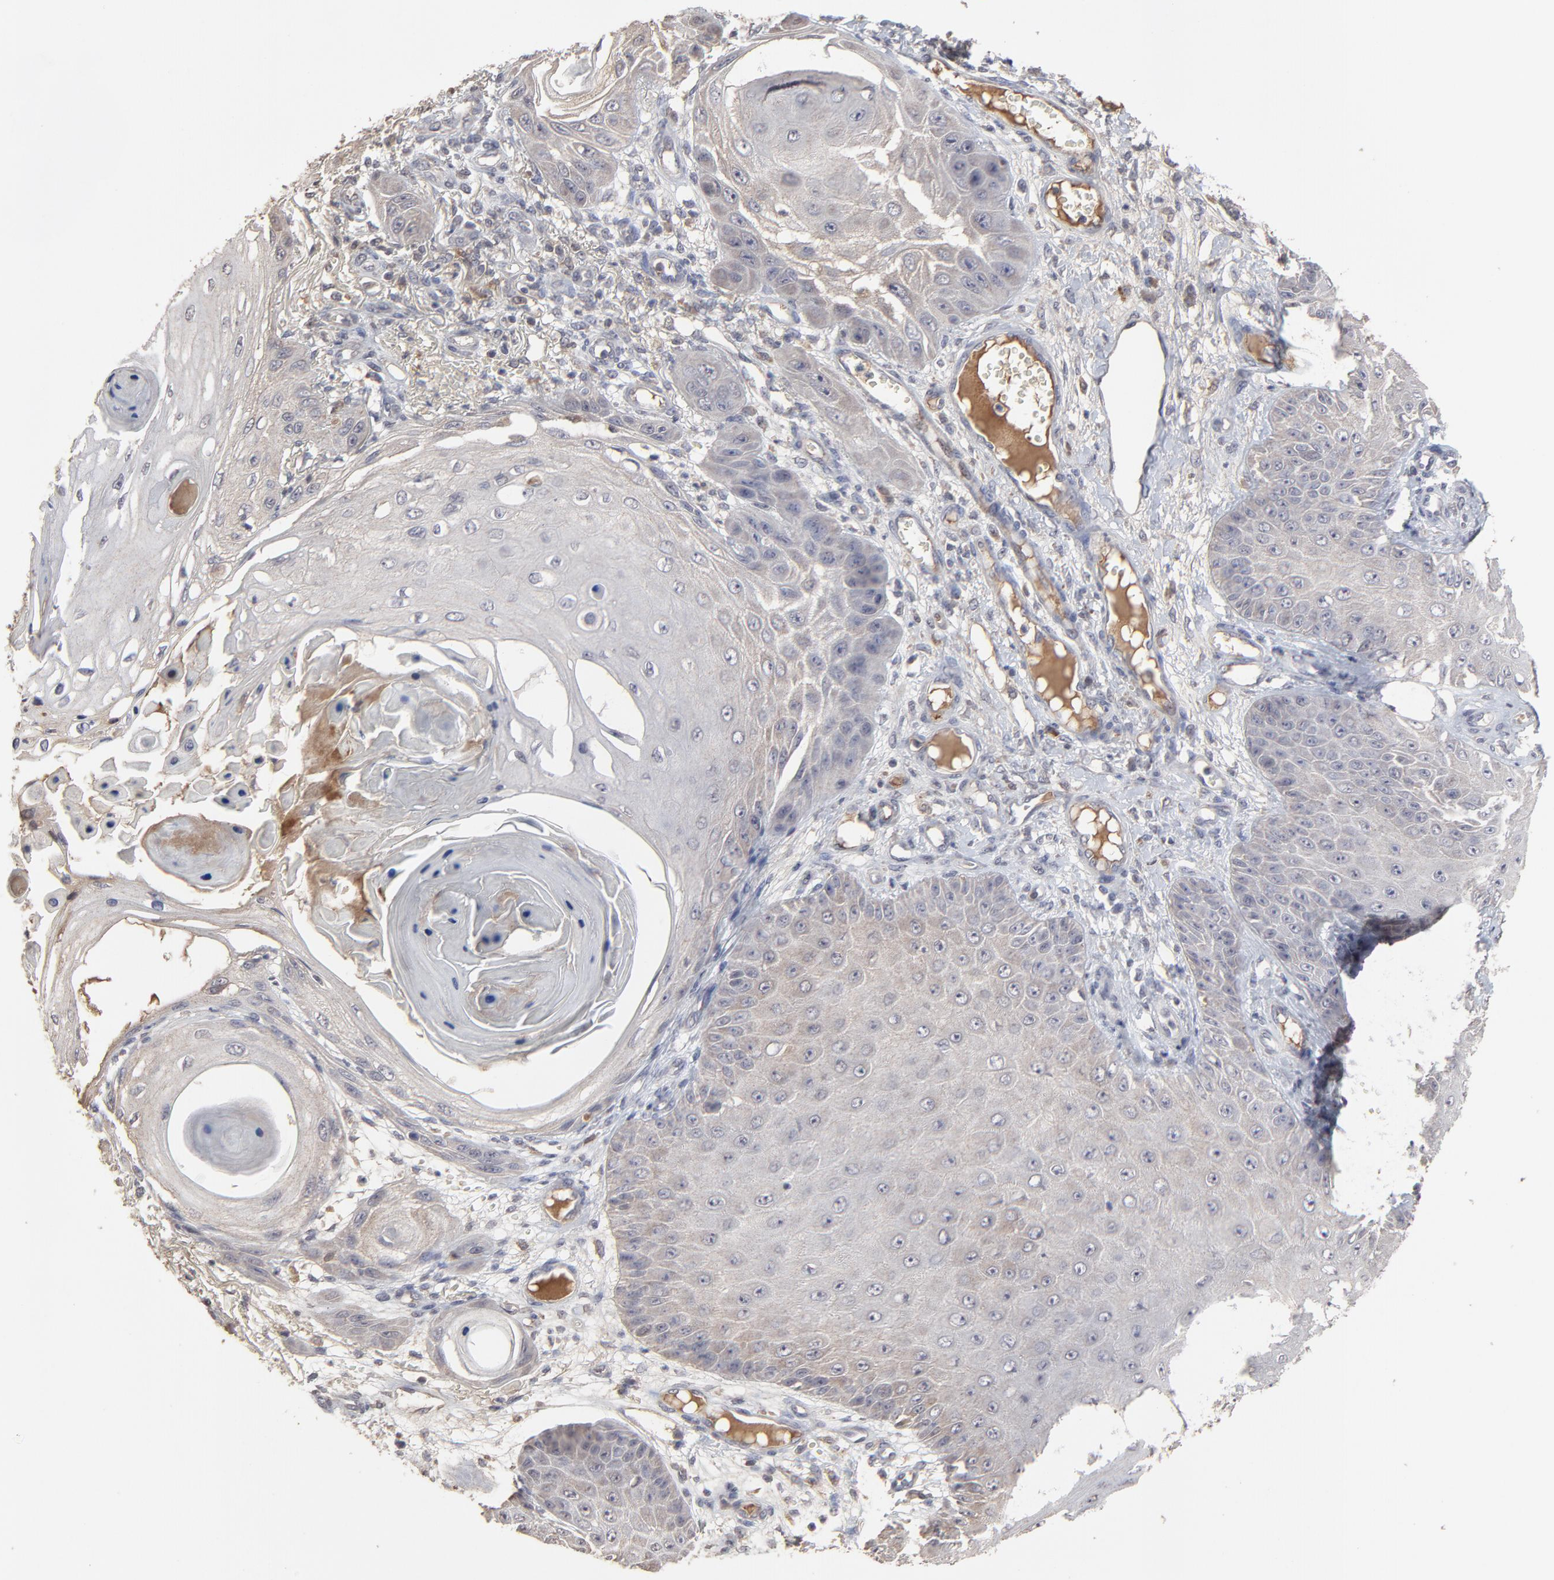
{"staining": {"intensity": "weak", "quantity": "<25%", "location": "cytoplasmic/membranous"}, "tissue": "skin cancer", "cell_type": "Tumor cells", "image_type": "cancer", "snomed": [{"axis": "morphology", "description": "Squamous cell carcinoma, NOS"}, {"axis": "topography", "description": "Skin"}], "caption": "There is no significant positivity in tumor cells of skin cancer. The staining was performed using DAB (3,3'-diaminobenzidine) to visualize the protein expression in brown, while the nuclei were stained in blue with hematoxylin (Magnification: 20x).", "gene": "VPREB3", "patient": {"sex": "female", "age": 40}}